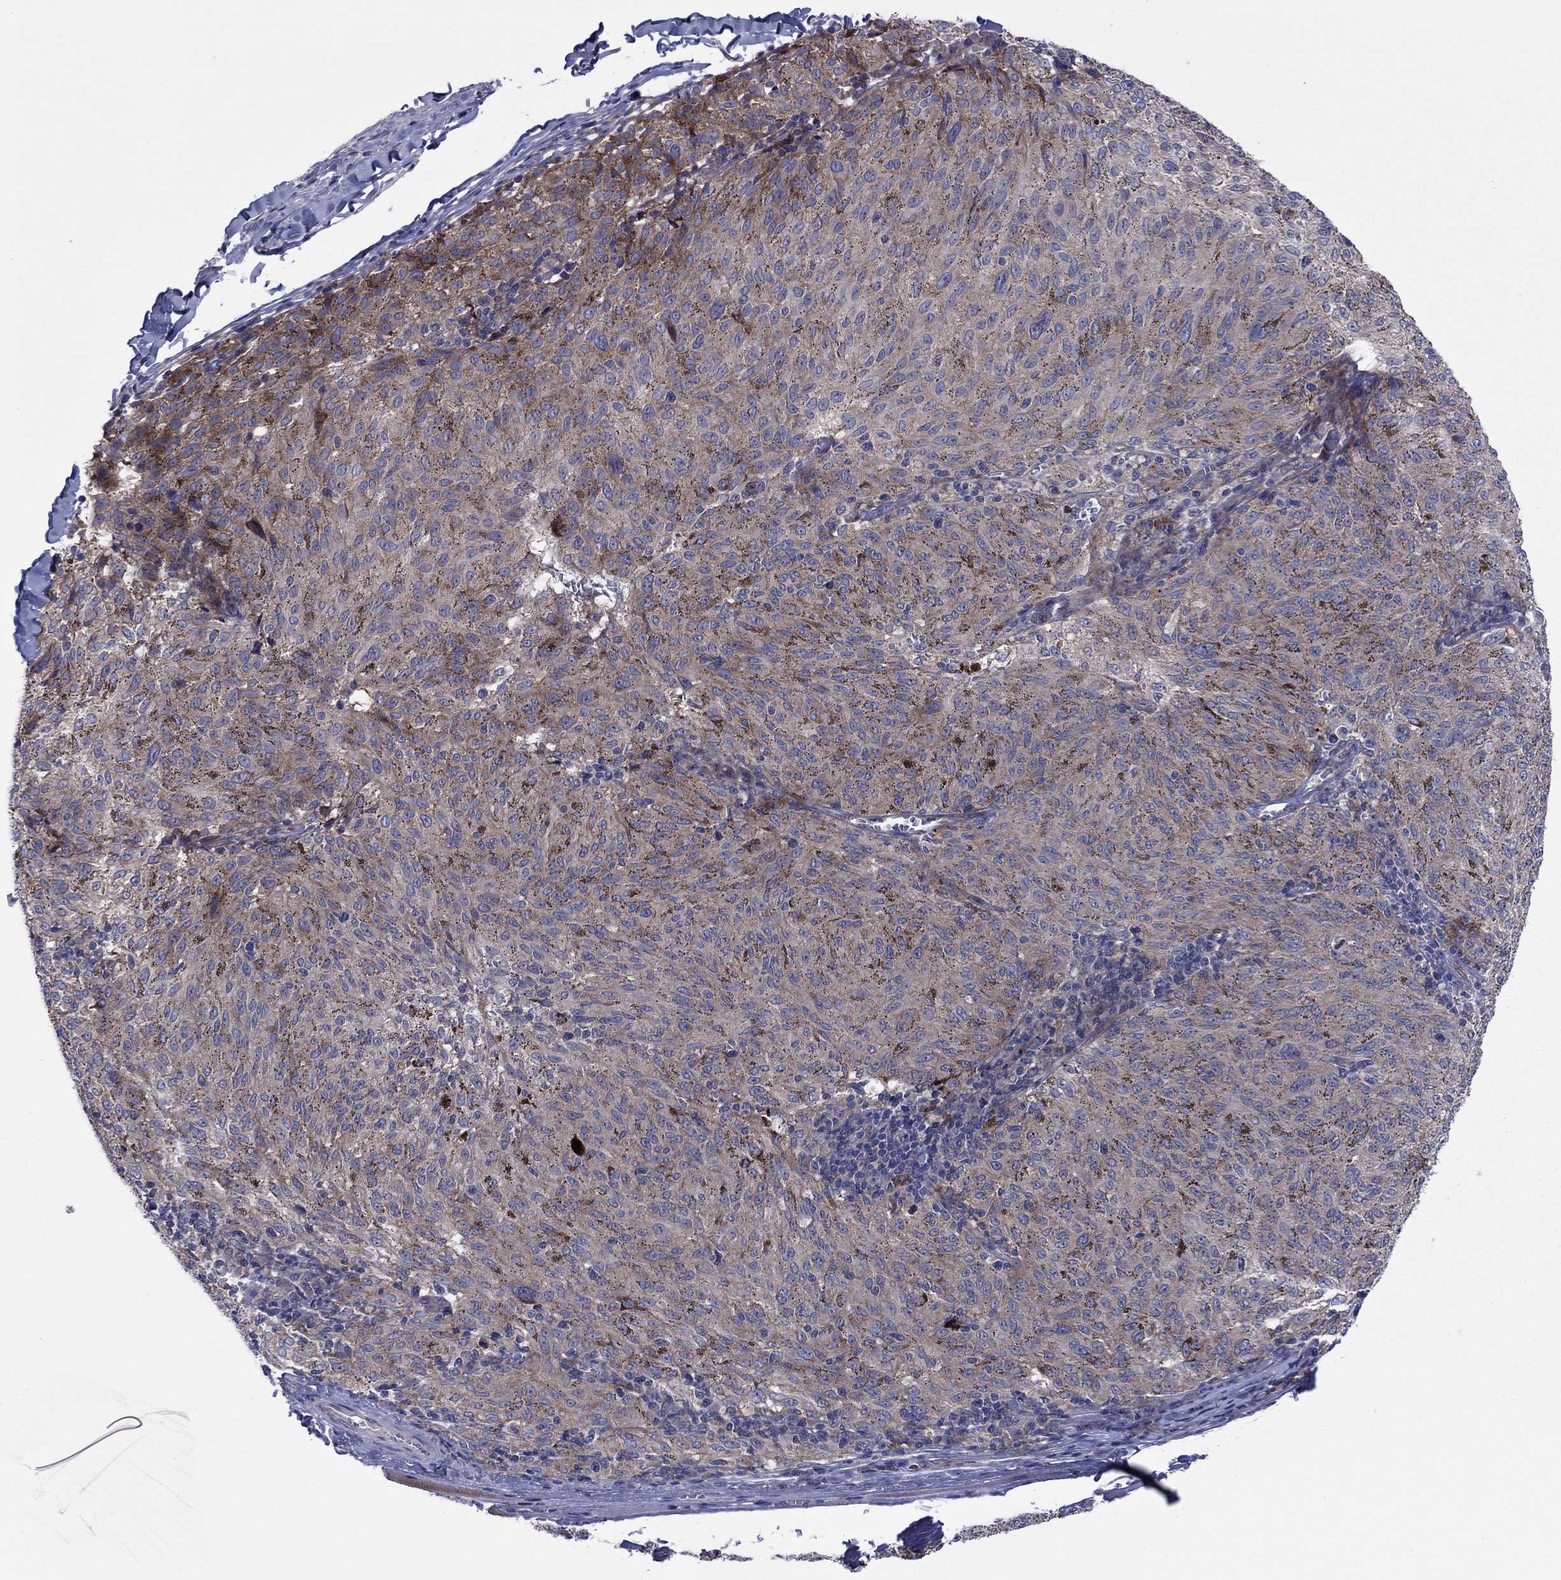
{"staining": {"intensity": "moderate", "quantity": "<25%", "location": "cytoplasmic/membranous"}, "tissue": "melanoma", "cell_type": "Tumor cells", "image_type": "cancer", "snomed": [{"axis": "morphology", "description": "Malignant melanoma, NOS"}, {"axis": "topography", "description": "Skin"}], "caption": "Immunohistochemical staining of human melanoma shows low levels of moderate cytoplasmic/membranous expression in about <25% of tumor cells.", "gene": "GPR155", "patient": {"sex": "female", "age": 72}}